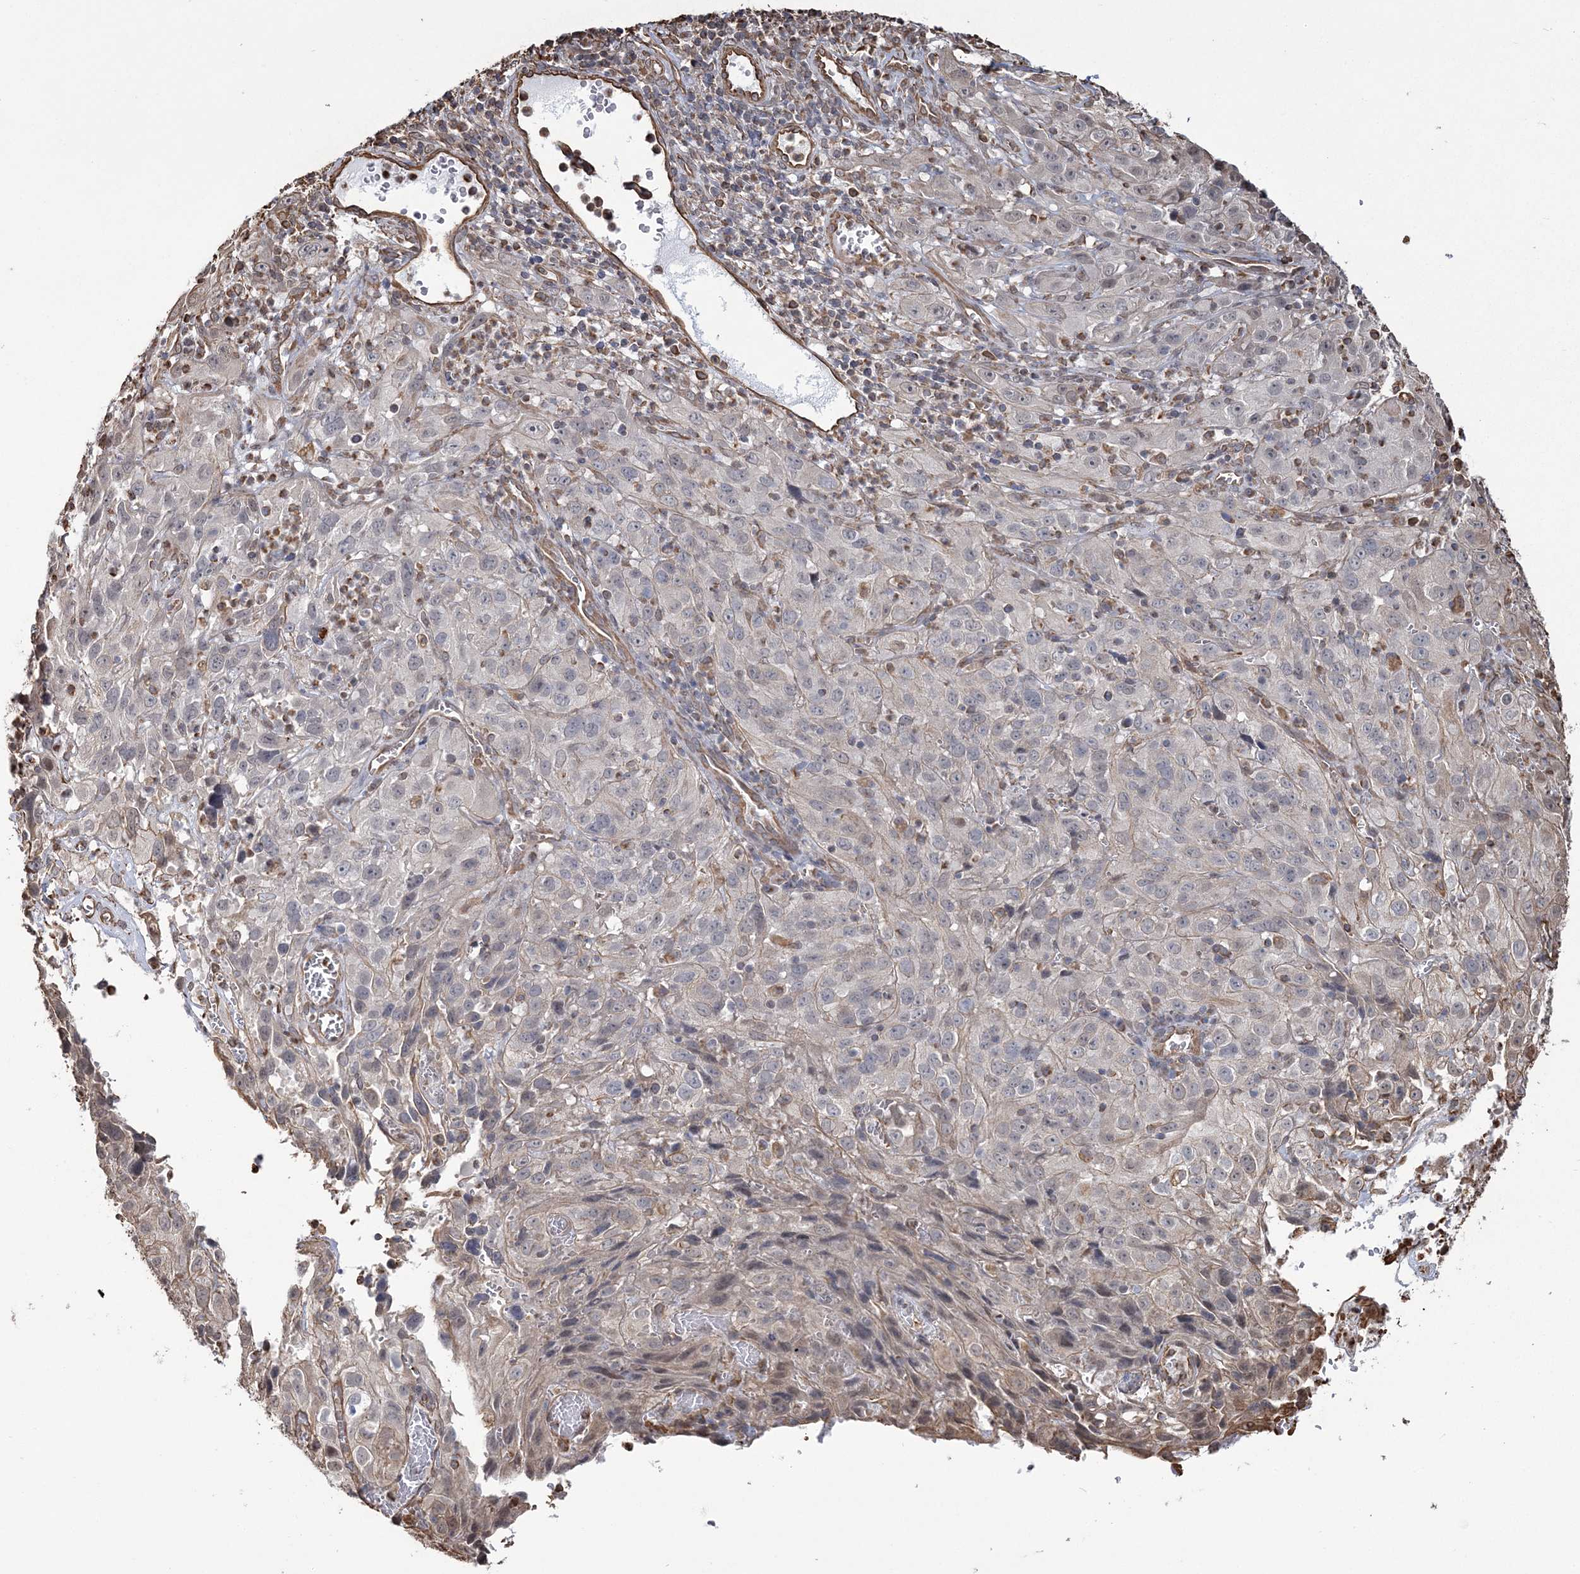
{"staining": {"intensity": "negative", "quantity": "none", "location": "none"}, "tissue": "cervical cancer", "cell_type": "Tumor cells", "image_type": "cancer", "snomed": [{"axis": "morphology", "description": "Squamous cell carcinoma, NOS"}, {"axis": "topography", "description": "Cervix"}], "caption": "Histopathology image shows no protein staining in tumor cells of cervical cancer tissue.", "gene": "ATP11B", "patient": {"sex": "female", "age": 32}}